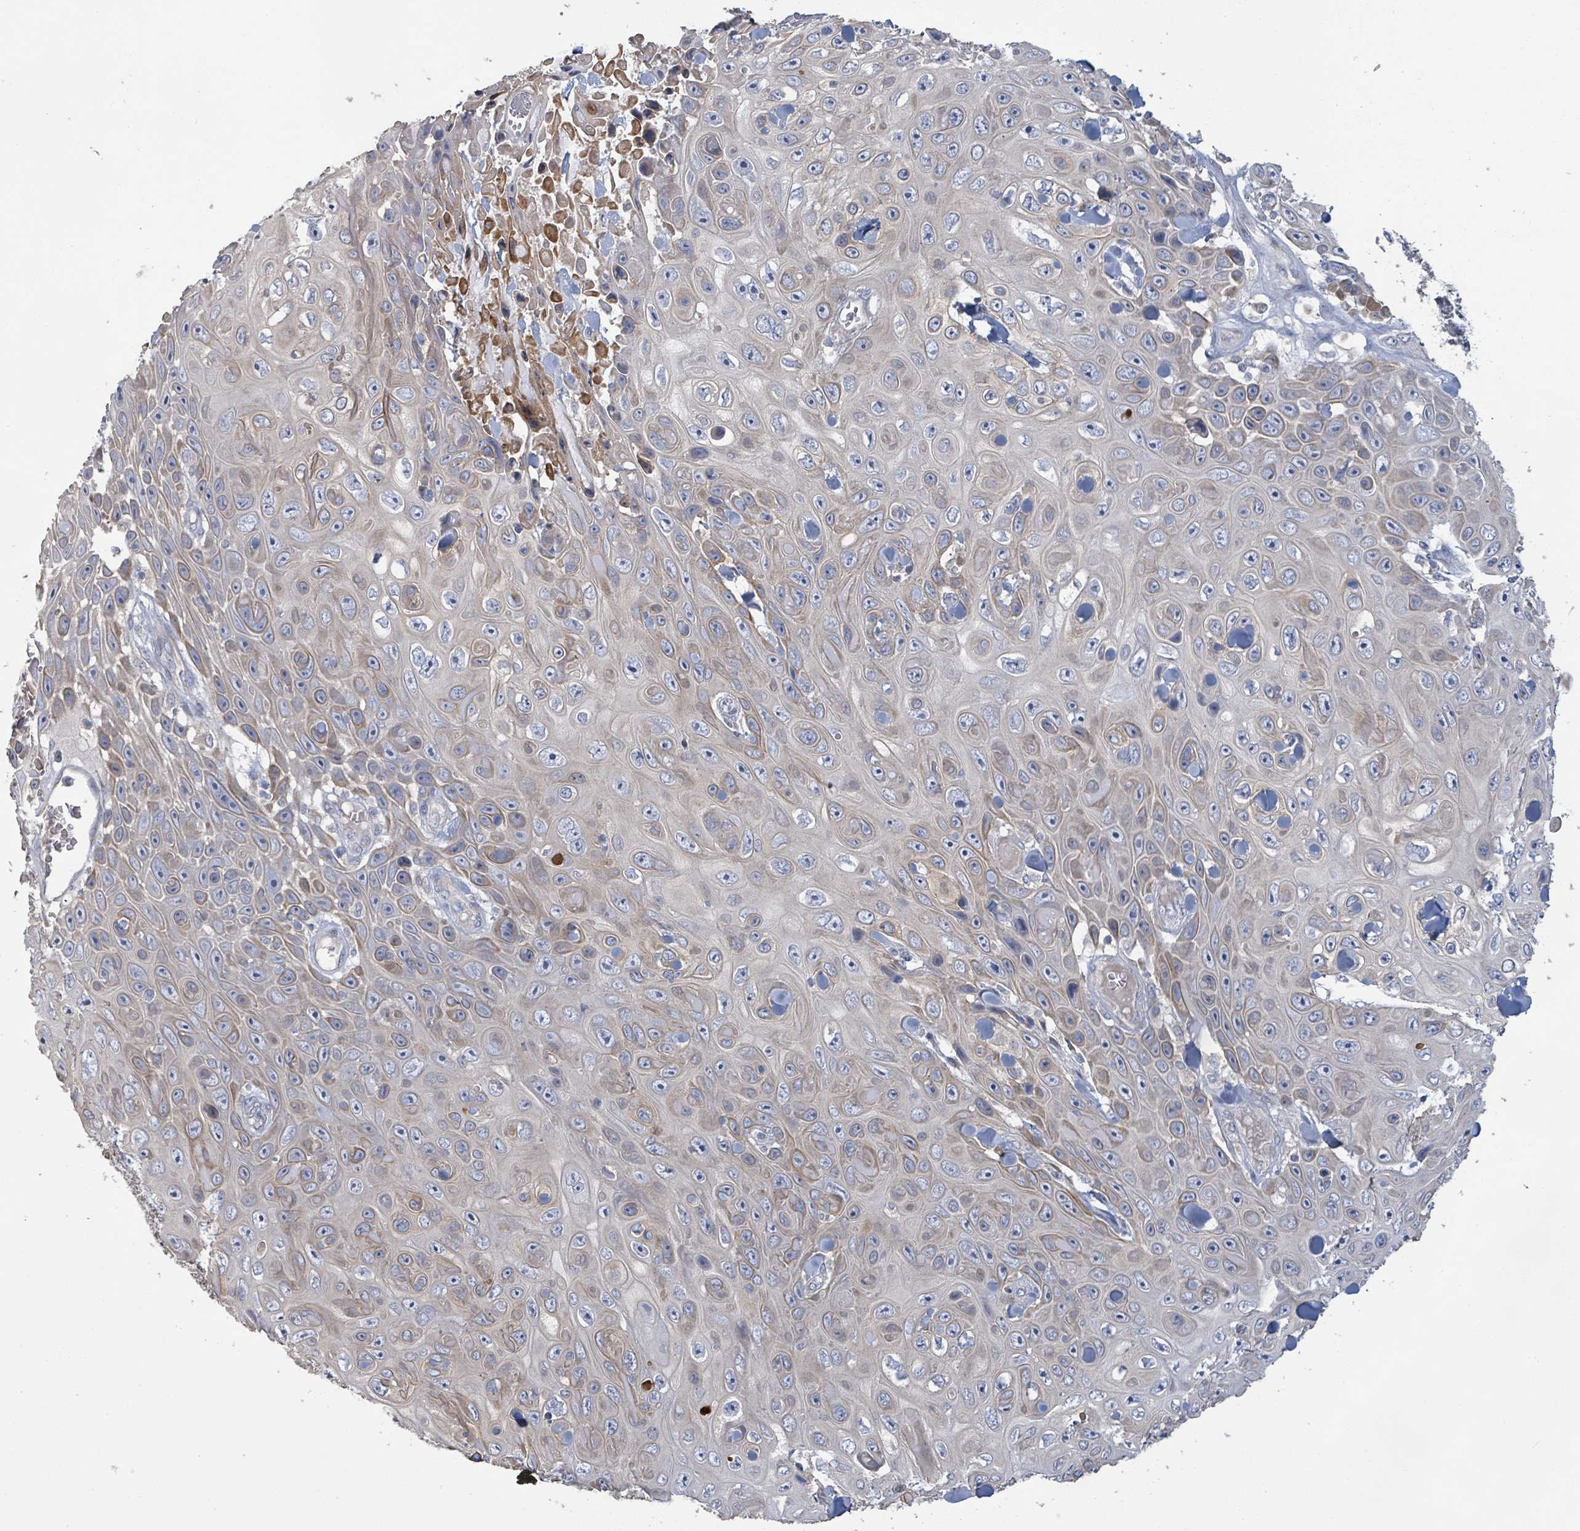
{"staining": {"intensity": "moderate", "quantity": "25%-75%", "location": "cytoplasmic/membranous"}, "tissue": "skin cancer", "cell_type": "Tumor cells", "image_type": "cancer", "snomed": [{"axis": "morphology", "description": "Squamous cell carcinoma, NOS"}, {"axis": "topography", "description": "Skin"}], "caption": "Skin cancer was stained to show a protein in brown. There is medium levels of moderate cytoplasmic/membranous positivity in approximately 25%-75% of tumor cells.", "gene": "KCNS2", "patient": {"sex": "male", "age": 82}}